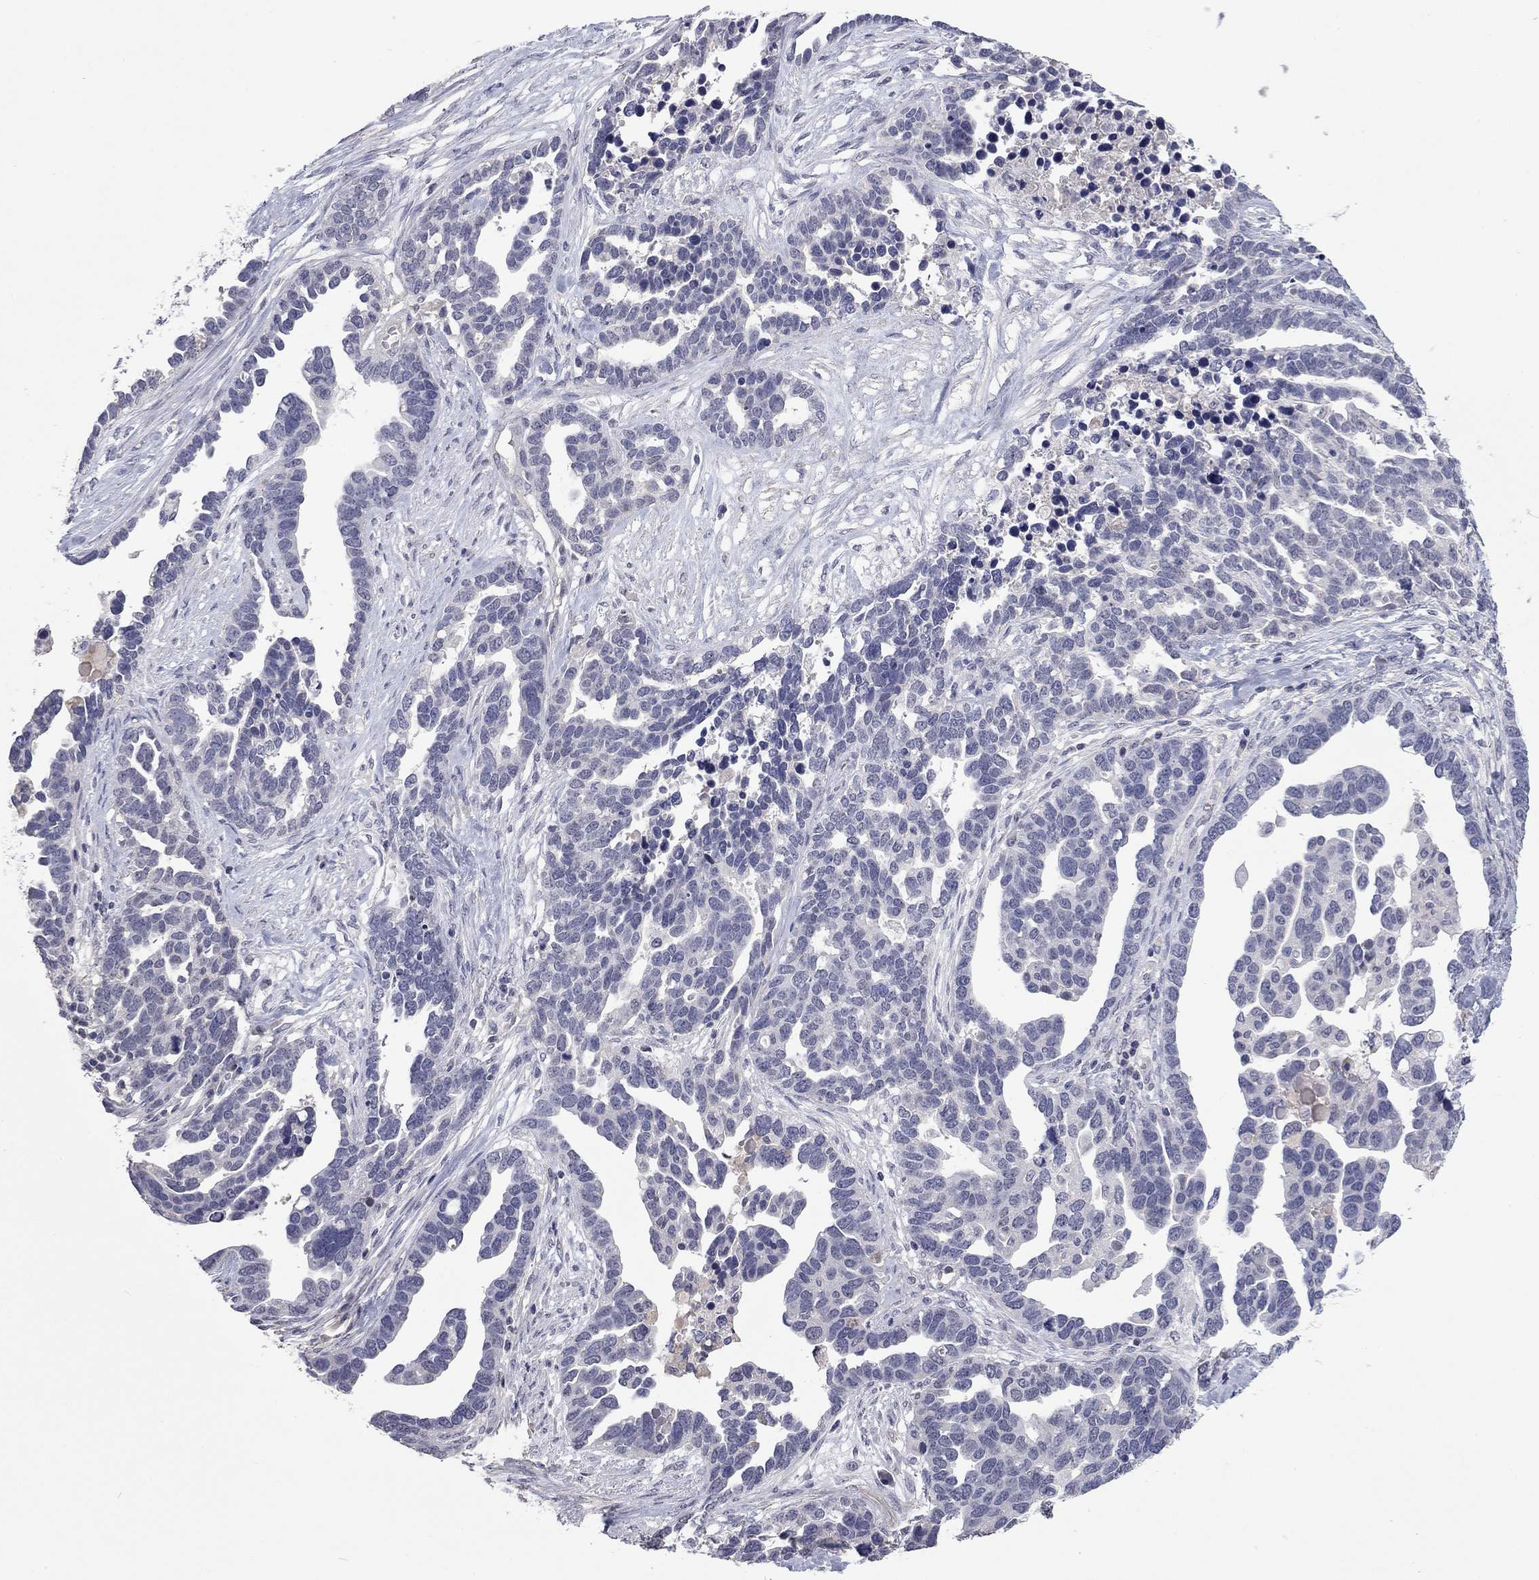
{"staining": {"intensity": "negative", "quantity": "none", "location": "none"}, "tissue": "ovarian cancer", "cell_type": "Tumor cells", "image_type": "cancer", "snomed": [{"axis": "morphology", "description": "Cystadenocarcinoma, serous, NOS"}, {"axis": "topography", "description": "Ovary"}], "caption": "Immunohistochemistry (IHC) of ovarian cancer demonstrates no positivity in tumor cells. Nuclei are stained in blue.", "gene": "IP6K3", "patient": {"sex": "female", "age": 54}}